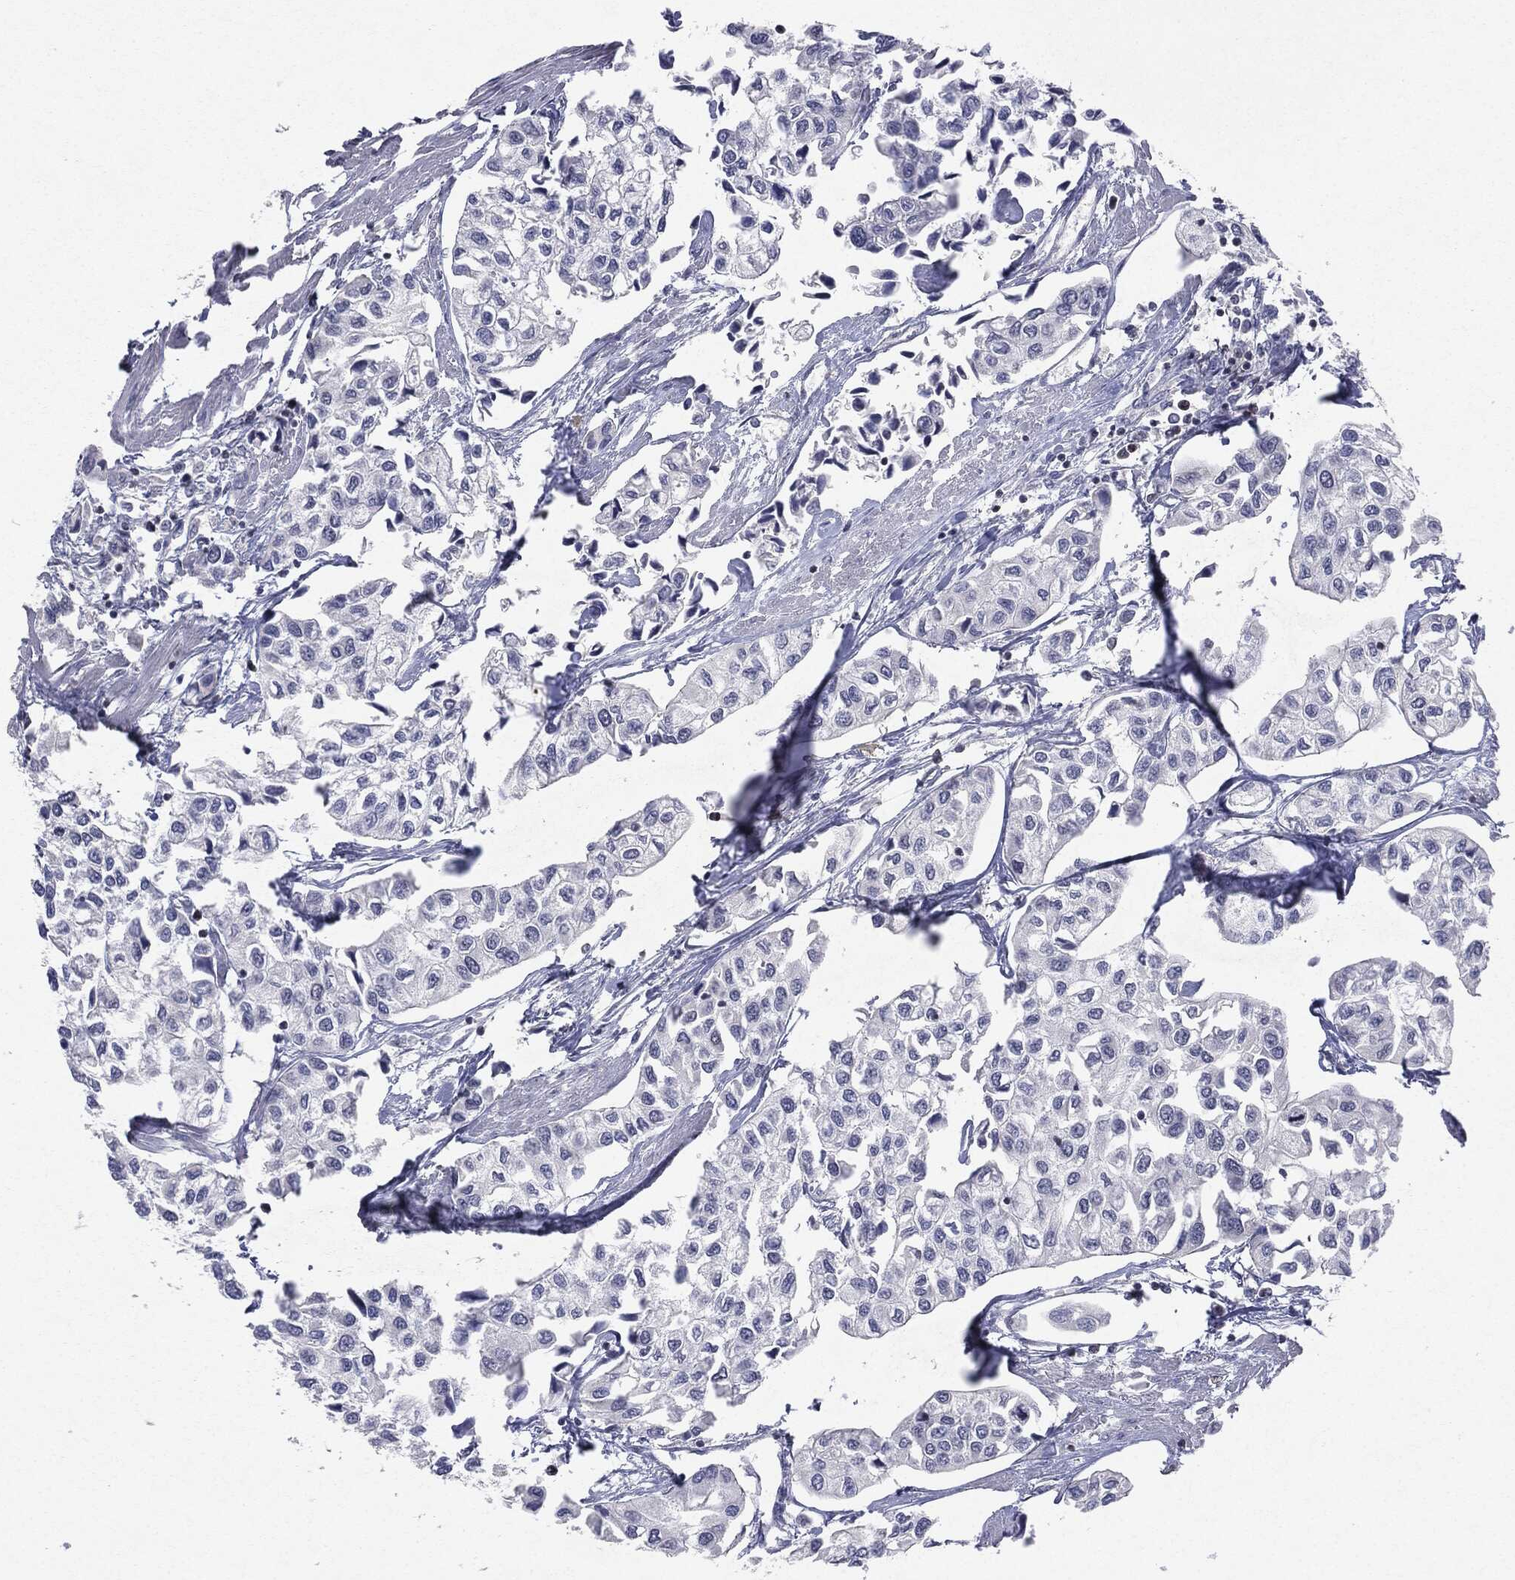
{"staining": {"intensity": "negative", "quantity": "none", "location": "none"}, "tissue": "urothelial cancer", "cell_type": "Tumor cells", "image_type": "cancer", "snomed": [{"axis": "morphology", "description": "Urothelial carcinoma, High grade"}, {"axis": "topography", "description": "Urinary bladder"}], "caption": "High power microscopy image of an immunohistochemistry (IHC) micrograph of urothelial cancer, revealing no significant staining in tumor cells. (DAB immunohistochemistry with hematoxylin counter stain).", "gene": "KIF2C", "patient": {"sex": "male", "age": 73}}